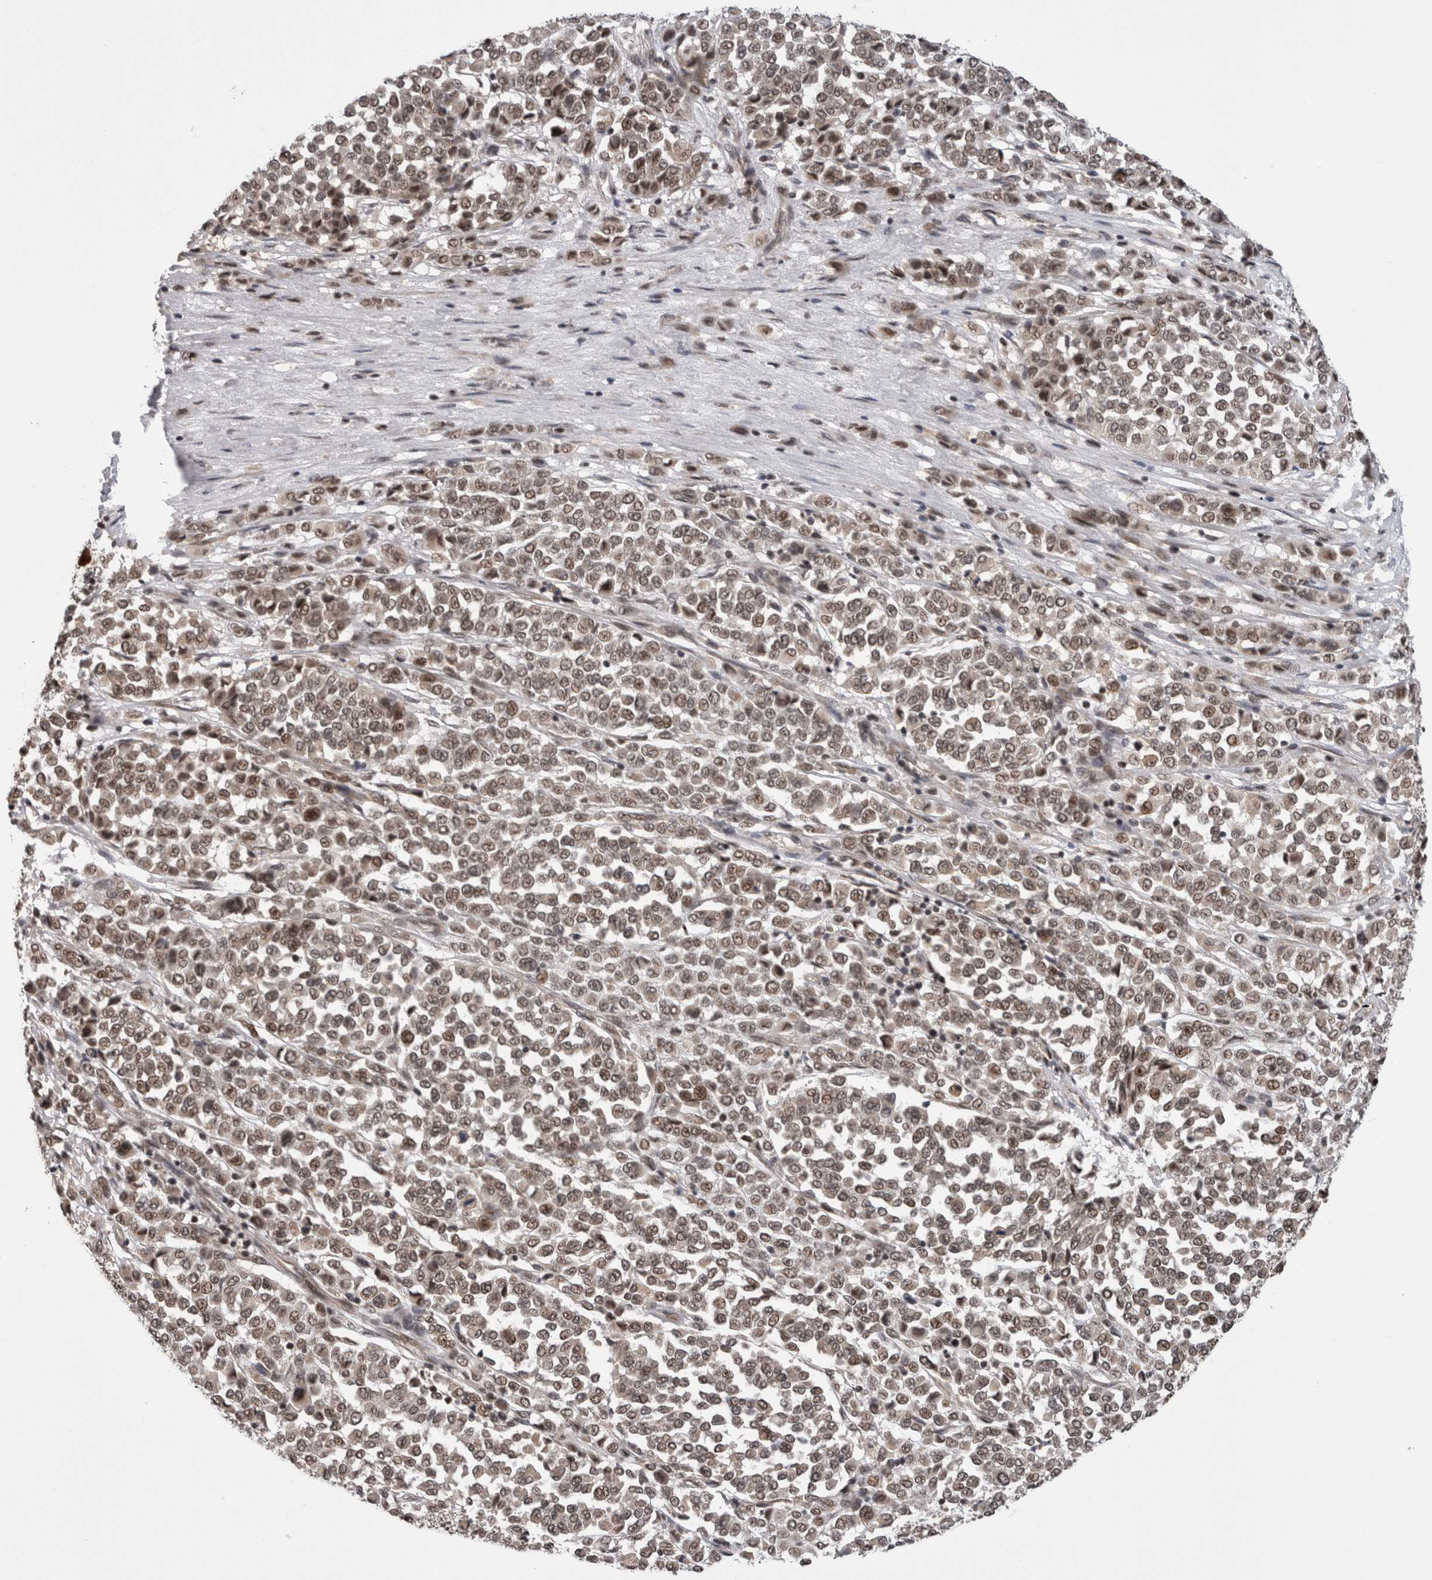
{"staining": {"intensity": "weak", "quantity": ">75%", "location": "nuclear"}, "tissue": "melanoma", "cell_type": "Tumor cells", "image_type": "cancer", "snomed": [{"axis": "morphology", "description": "Malignant melanoma, Metastatic site"}, {"axis": "topography", "description": "Pancreas"}], "caption": "IHC staining of melanoma, which demonstrates low levels of weak nuclear expression in about >75% of tumor cells indicating weak nuclear protein positivity. The staining was performed using DAB (brown) for protein detection and nuclei were counterstained in hematoxylin (blue).", "gene": "CPSF2", "patient": {"sex": "female", "age": 30}}